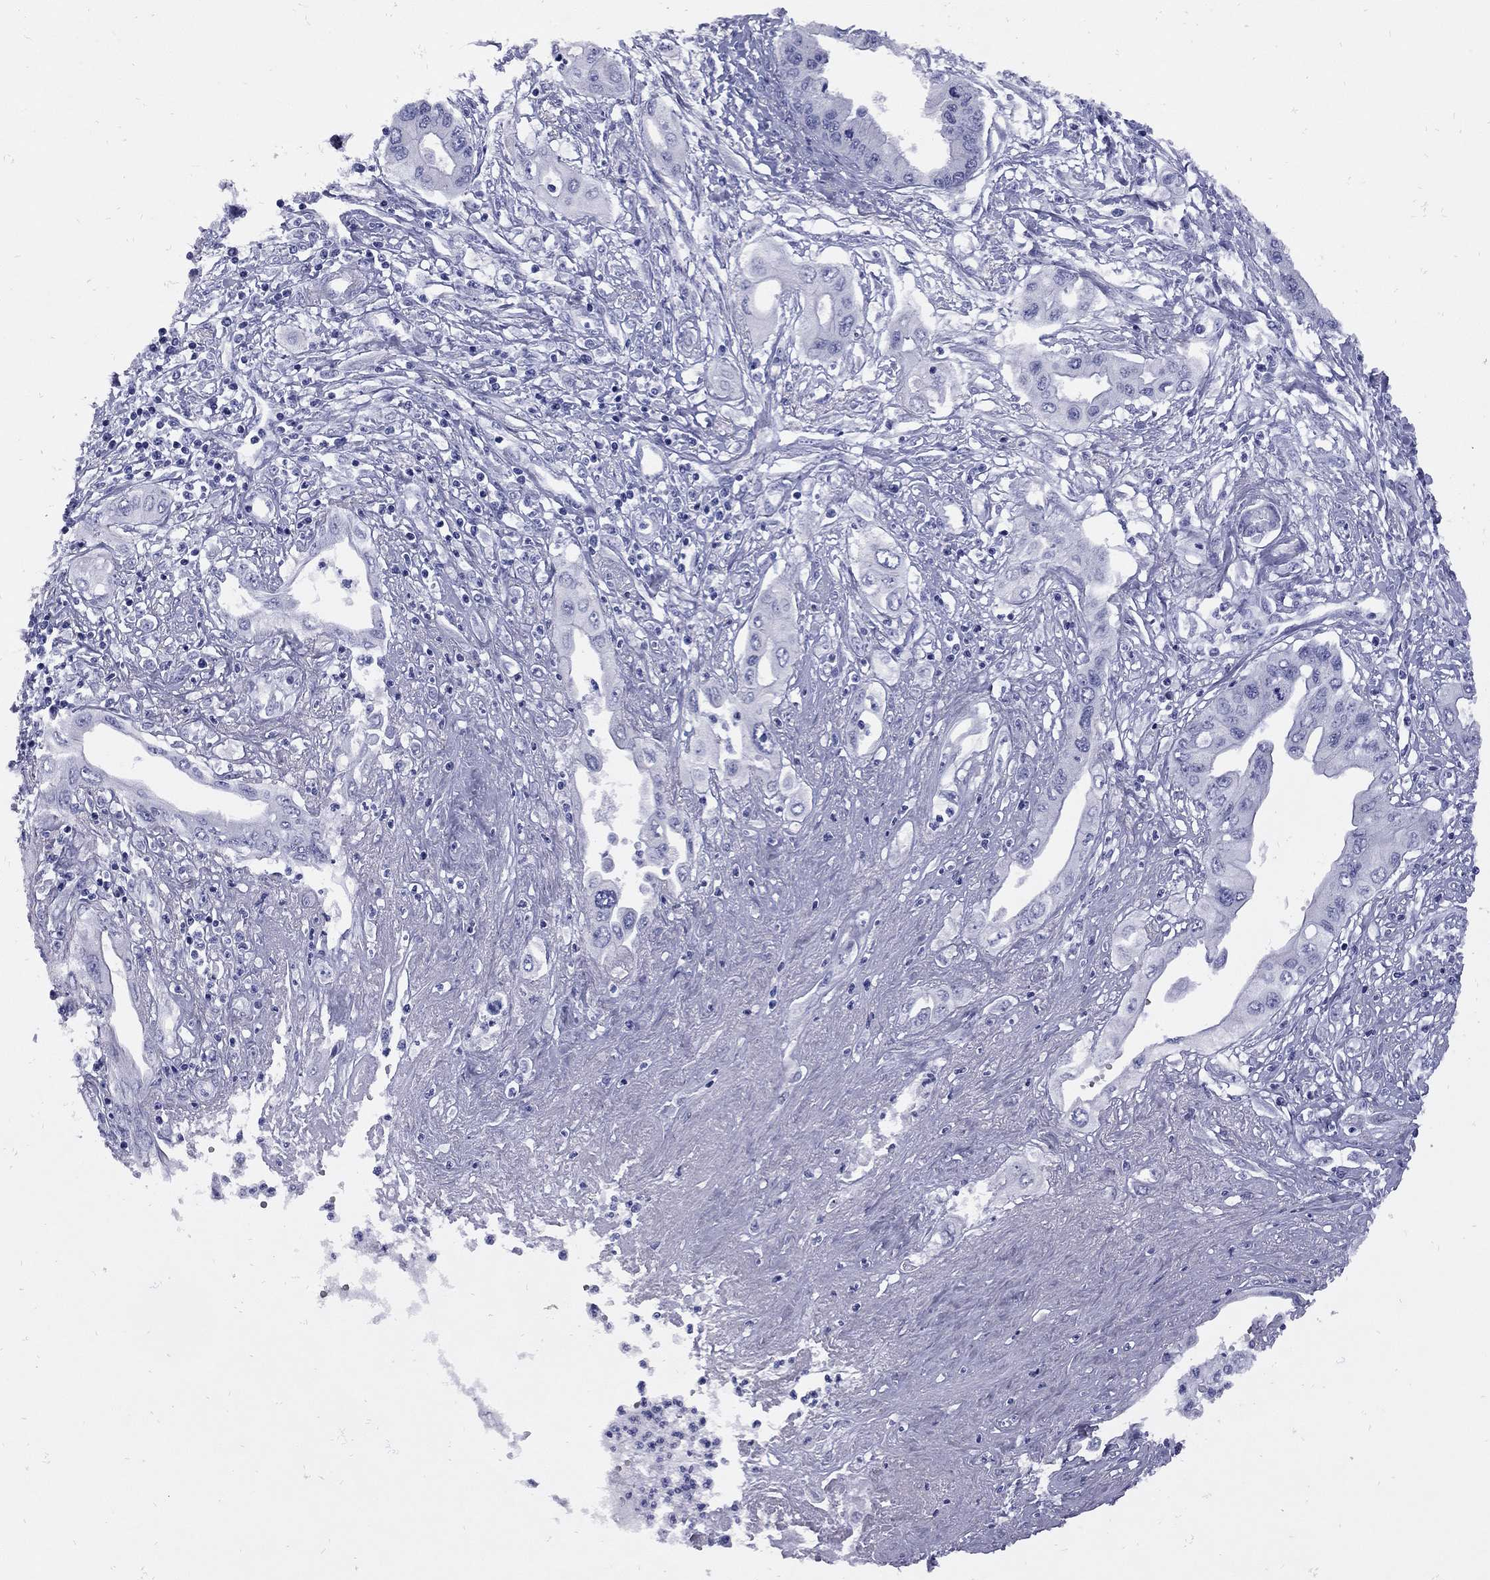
{"staining": {"intensity": "negative", "quantity": "none", "location": "none"}, "tissue": "pancreatic cancer", "cell_type": "Tumor cells", "image_type": "cancer", "snomed": [{"axis": "morphology", "description": "Adenocarcinoma, NOS"}, {"axis": "topography", "description": "Pancreas"}], "caption": "This is a histopathology image of immunohistochemistry (IHC) staining of pancreatic cancer, which shows no expression in tumor cells. The staining is performed using DAB (3,3'-diaminobenzidine) brown chromogen with nuclei counter-stained in using hematoxylin.", "gene": "EPPIN", "patient": {"sex": "female", "age": 62}}